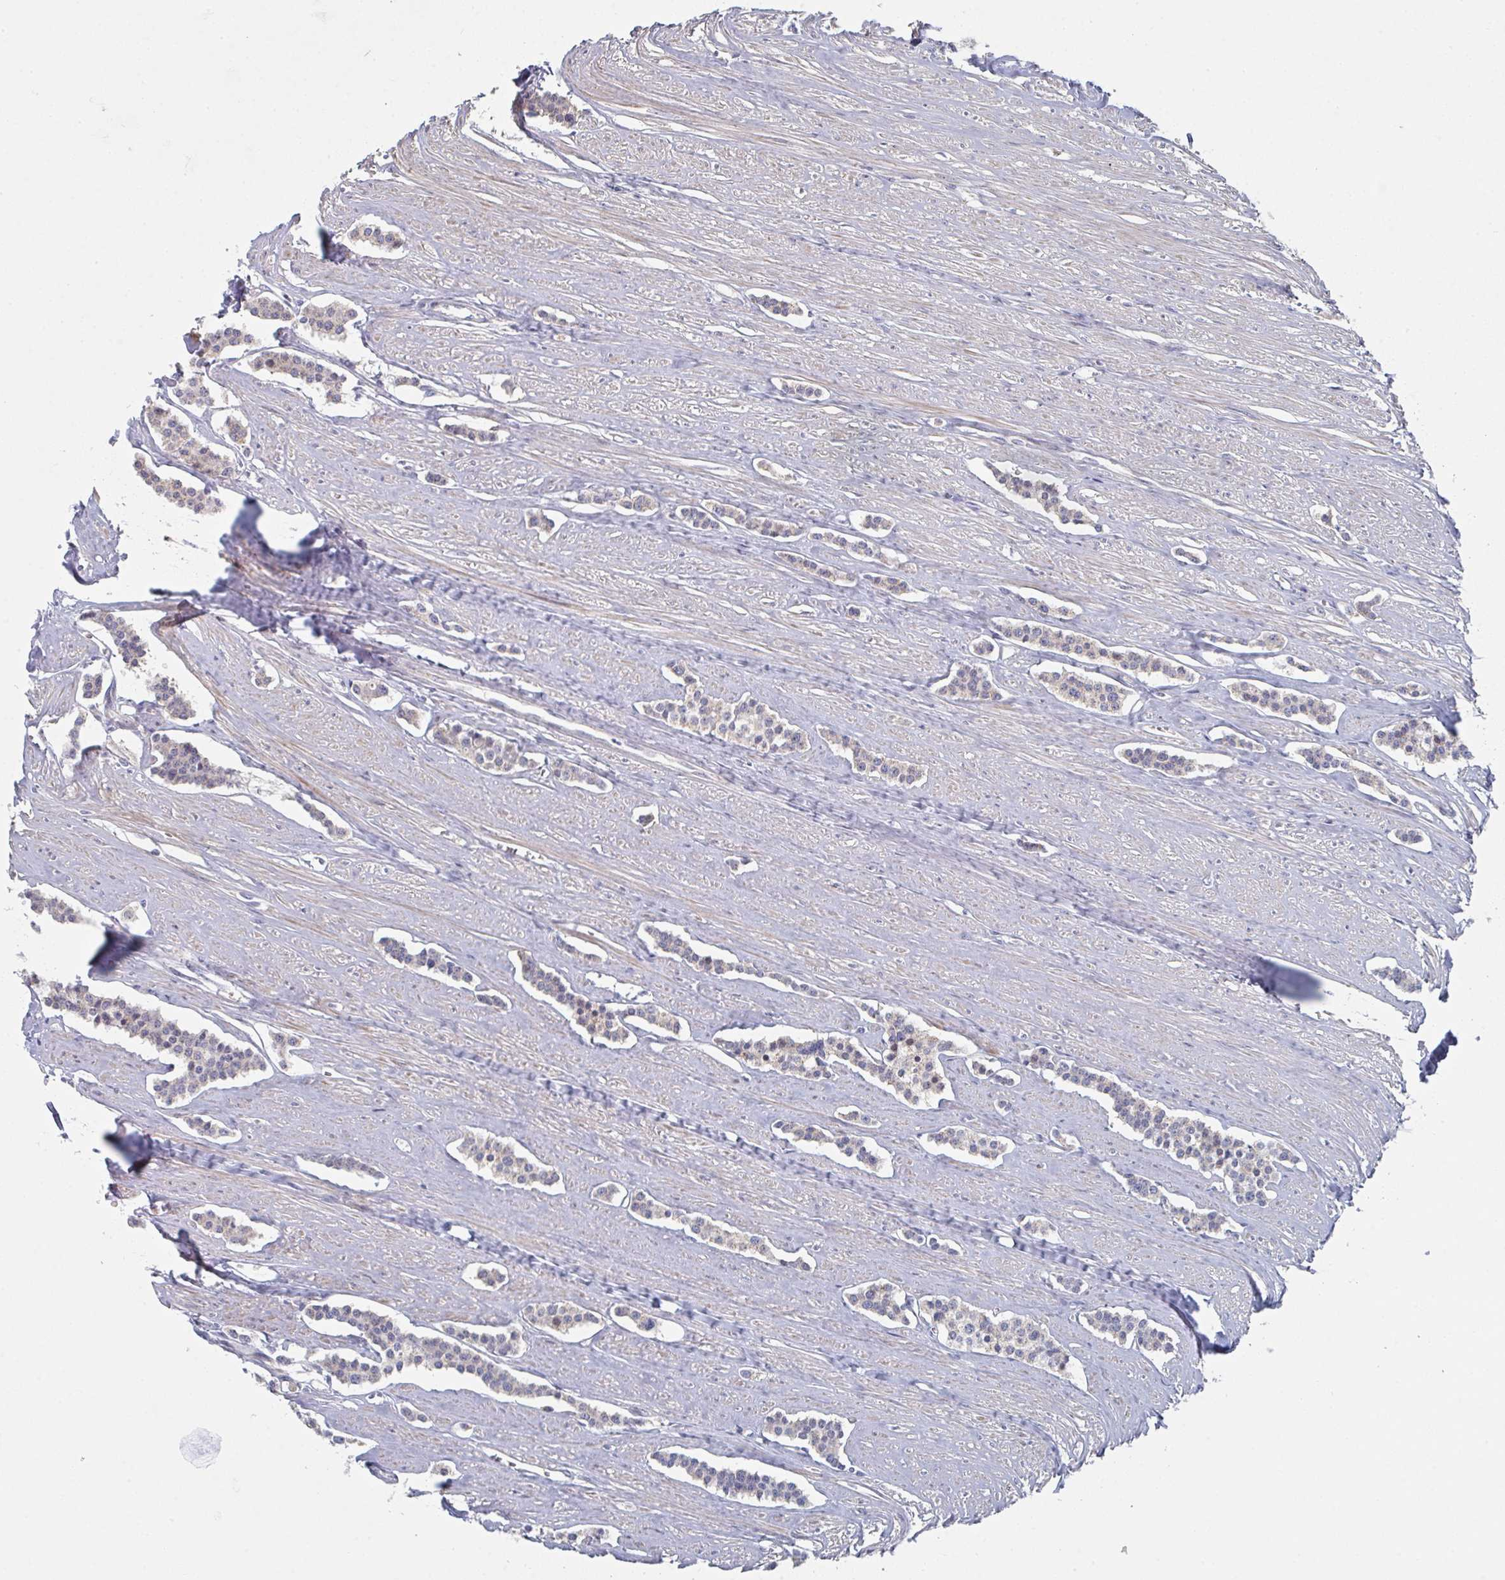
{"staining": {"intensity": "weak", "quantity": "<25%", "location": "cytoplasmic/membranous"}, "tissue": "carcinoid", "cell_type": "Tumor cells", "image_type": "cancer", "snomed": [{"axis": "morphology", "description": "Carcinoid, malignant, NOS"}, {"axis": "topography", "description": "Small intestine"}], "caption": "The image demonstrates no staining of tumor cells in malignant carcinoid.", "gene": "ZNF644", "patient": {"sex": "male", "age": 60}}